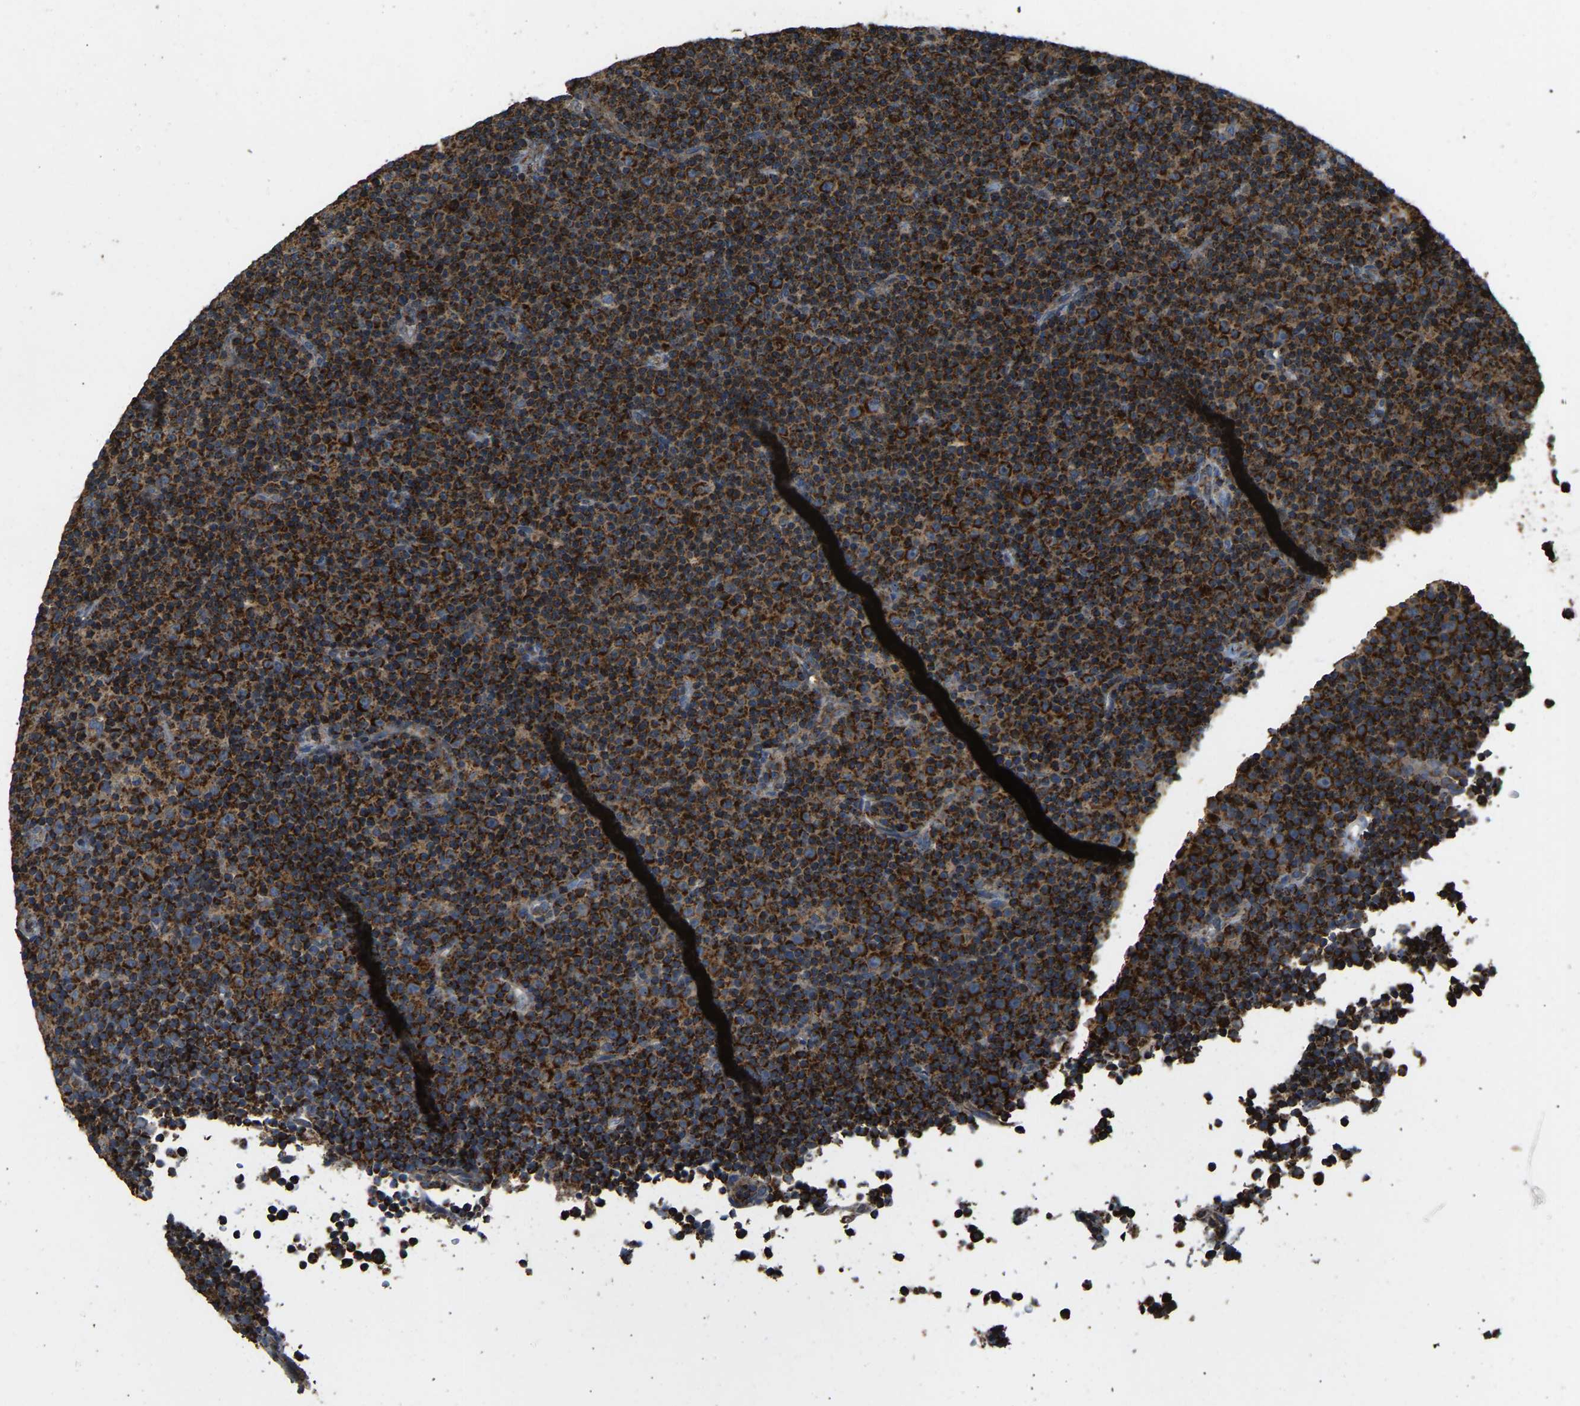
{"staining": {"intensity": "strong", "quantity": ">75%", "location": "cytoplasmic/membranous"}, "tissue": "lymphoma", "cell_type": "Tumor cells", "image_type": "cancer", "snomed": [{"axis": "morphology", "description": "Malignant lymphoma, non-Hodgkin's type, Low grade"}, {"axis": "topography", "description": "Lymph node"}], "caption": "Malignant lymphoma, non-Hodgkin's type (low-grade) stained with a brown dye demonstrates strong cytoplasmic/membranous positive staining in about >75% of tumor cells.", "gene": "TUFM", "patient": {"sex": "female", "age": 67}}